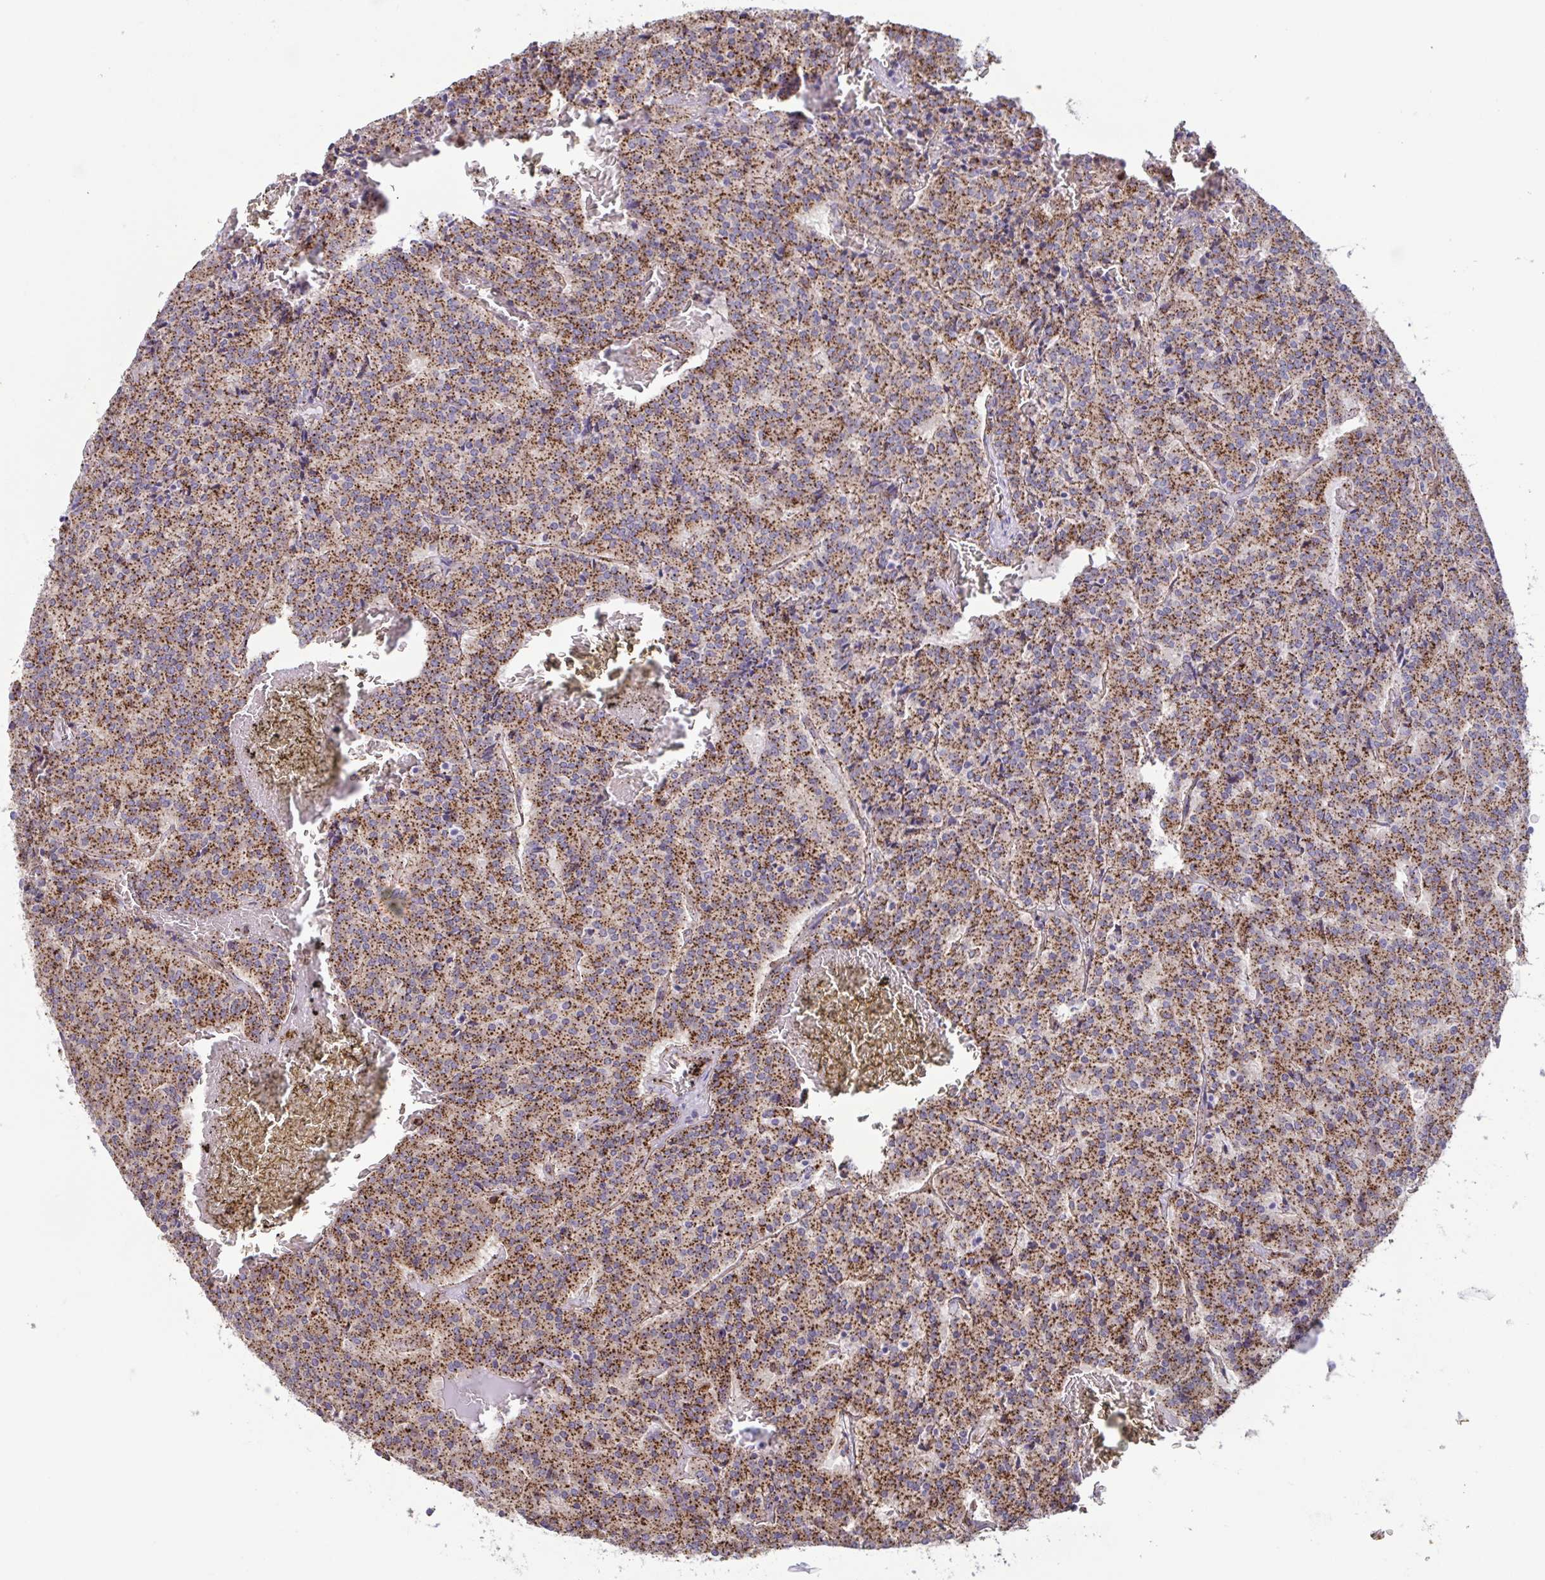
{"staining": {"intensity": "moderate", "quantity": ">75%", "location": "cytoplasmic/membranous"}, "tissue": "carcinoid", "cell_type": "Tumor cells", "image_type": "cancer", "snomed": [{"axis": "morphology", "description": "Carcinoid, malignant, NOS"}, {"axis": "topography", "description": "Lung"}], "caption": "Immunohistochemical staining of human carcinoid (malignant) exhibits moderate cytoplasmic/membranous protein staining in approximately >75% of tumor cells.", "gene": "CHMP1B", "patient": {"sex": "male", "age": 70}}